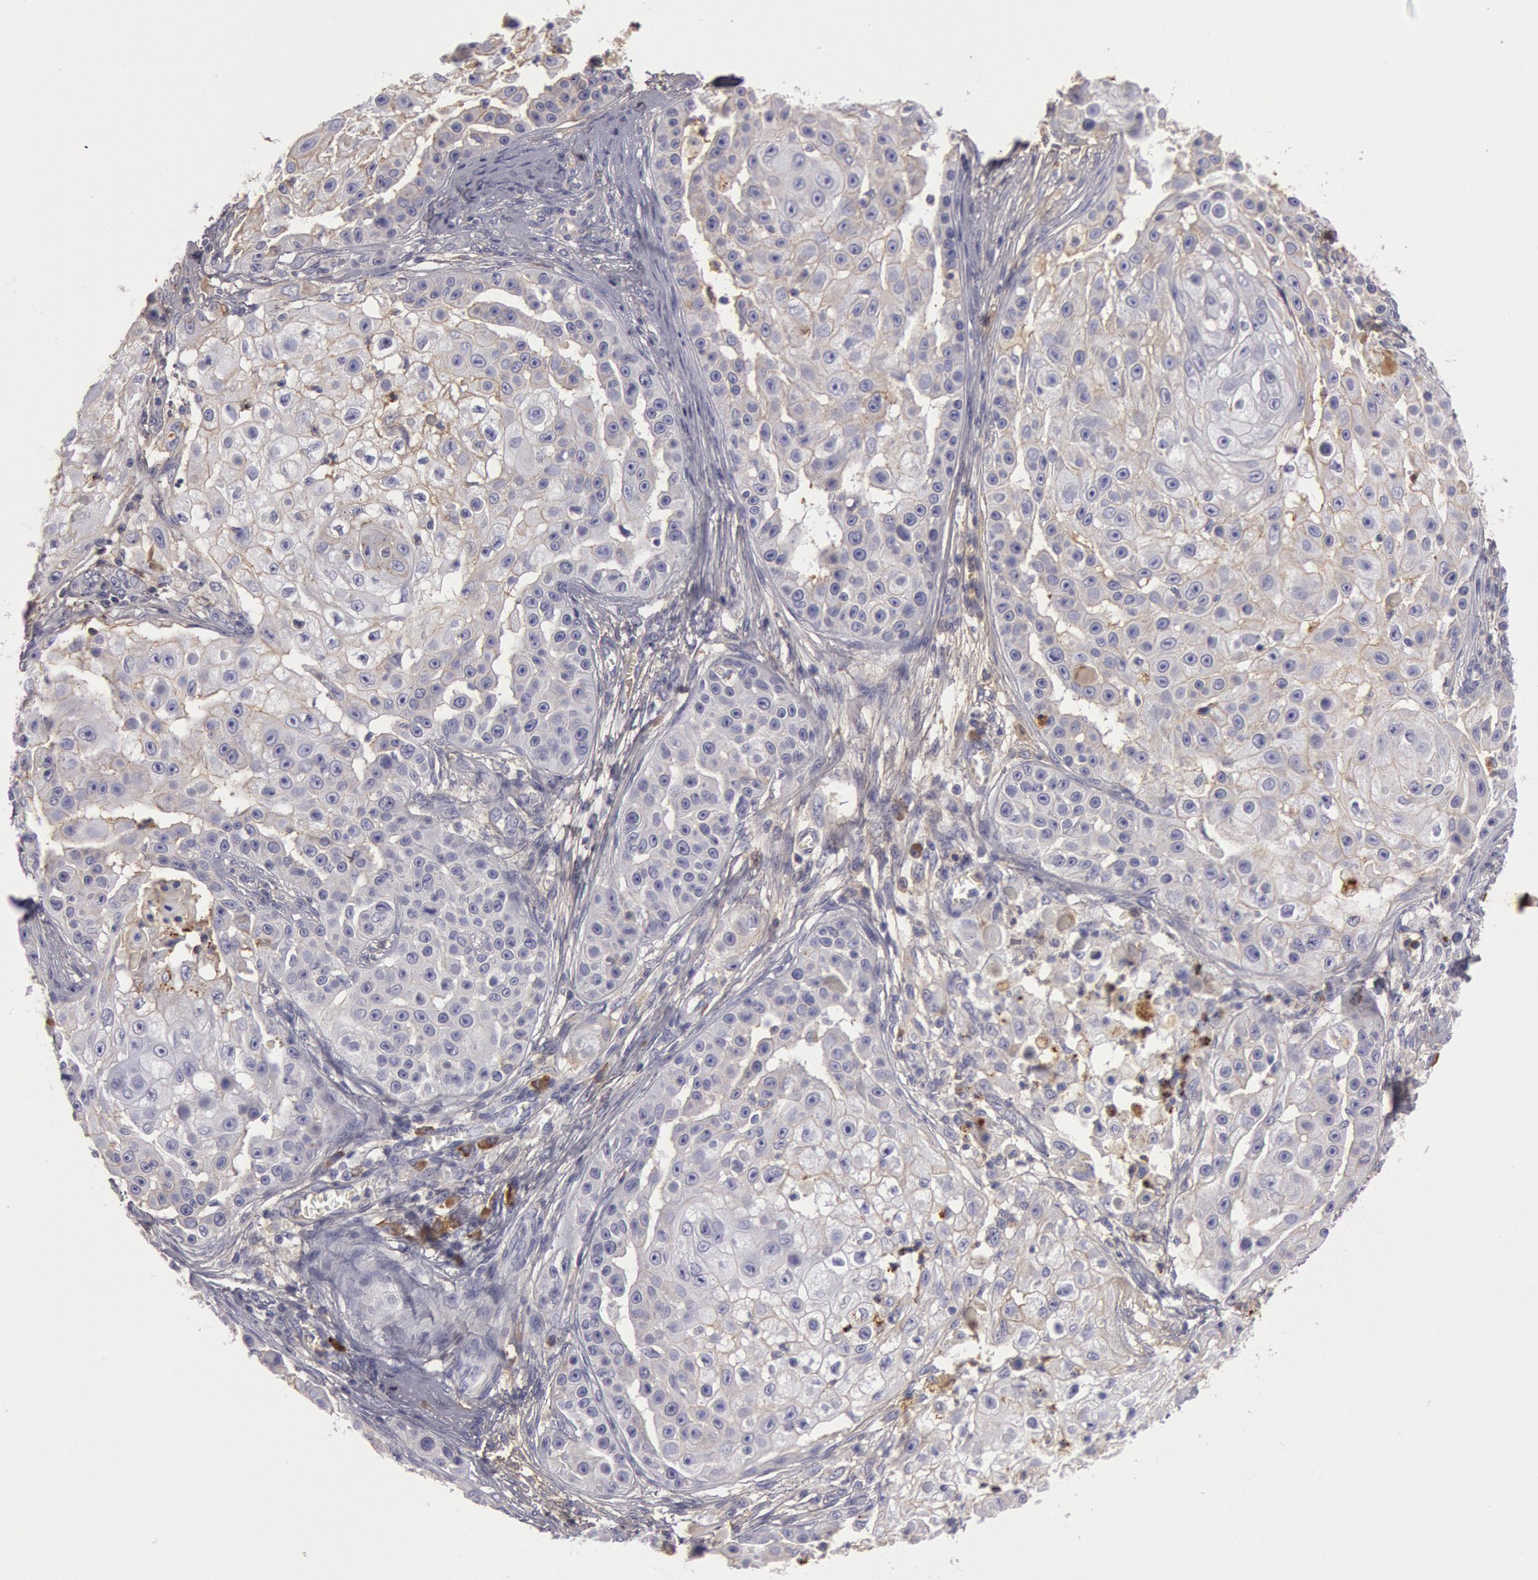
{"staining": {"intensity": "weak", "quantity": "<25%", "location": "cytoplasmic/membranous"}, "tissue": "skin cancer", "cell_type": "Tumor cells", "image_type": "cancer", "snomed": [{"axis": "morphology", "description": "Squamous cell carcinoma, NOS"}, {"axis": "topography", "description": "Skin"}], "caption": "DAB (3,3'-diaminobenzidine) immunohistochemical staining of human squamous cell carcinoma (skin) shows no significant staining in tumor cells.", "gene": "IGHG1", "patient": {"sex": "female", "age": 57}}